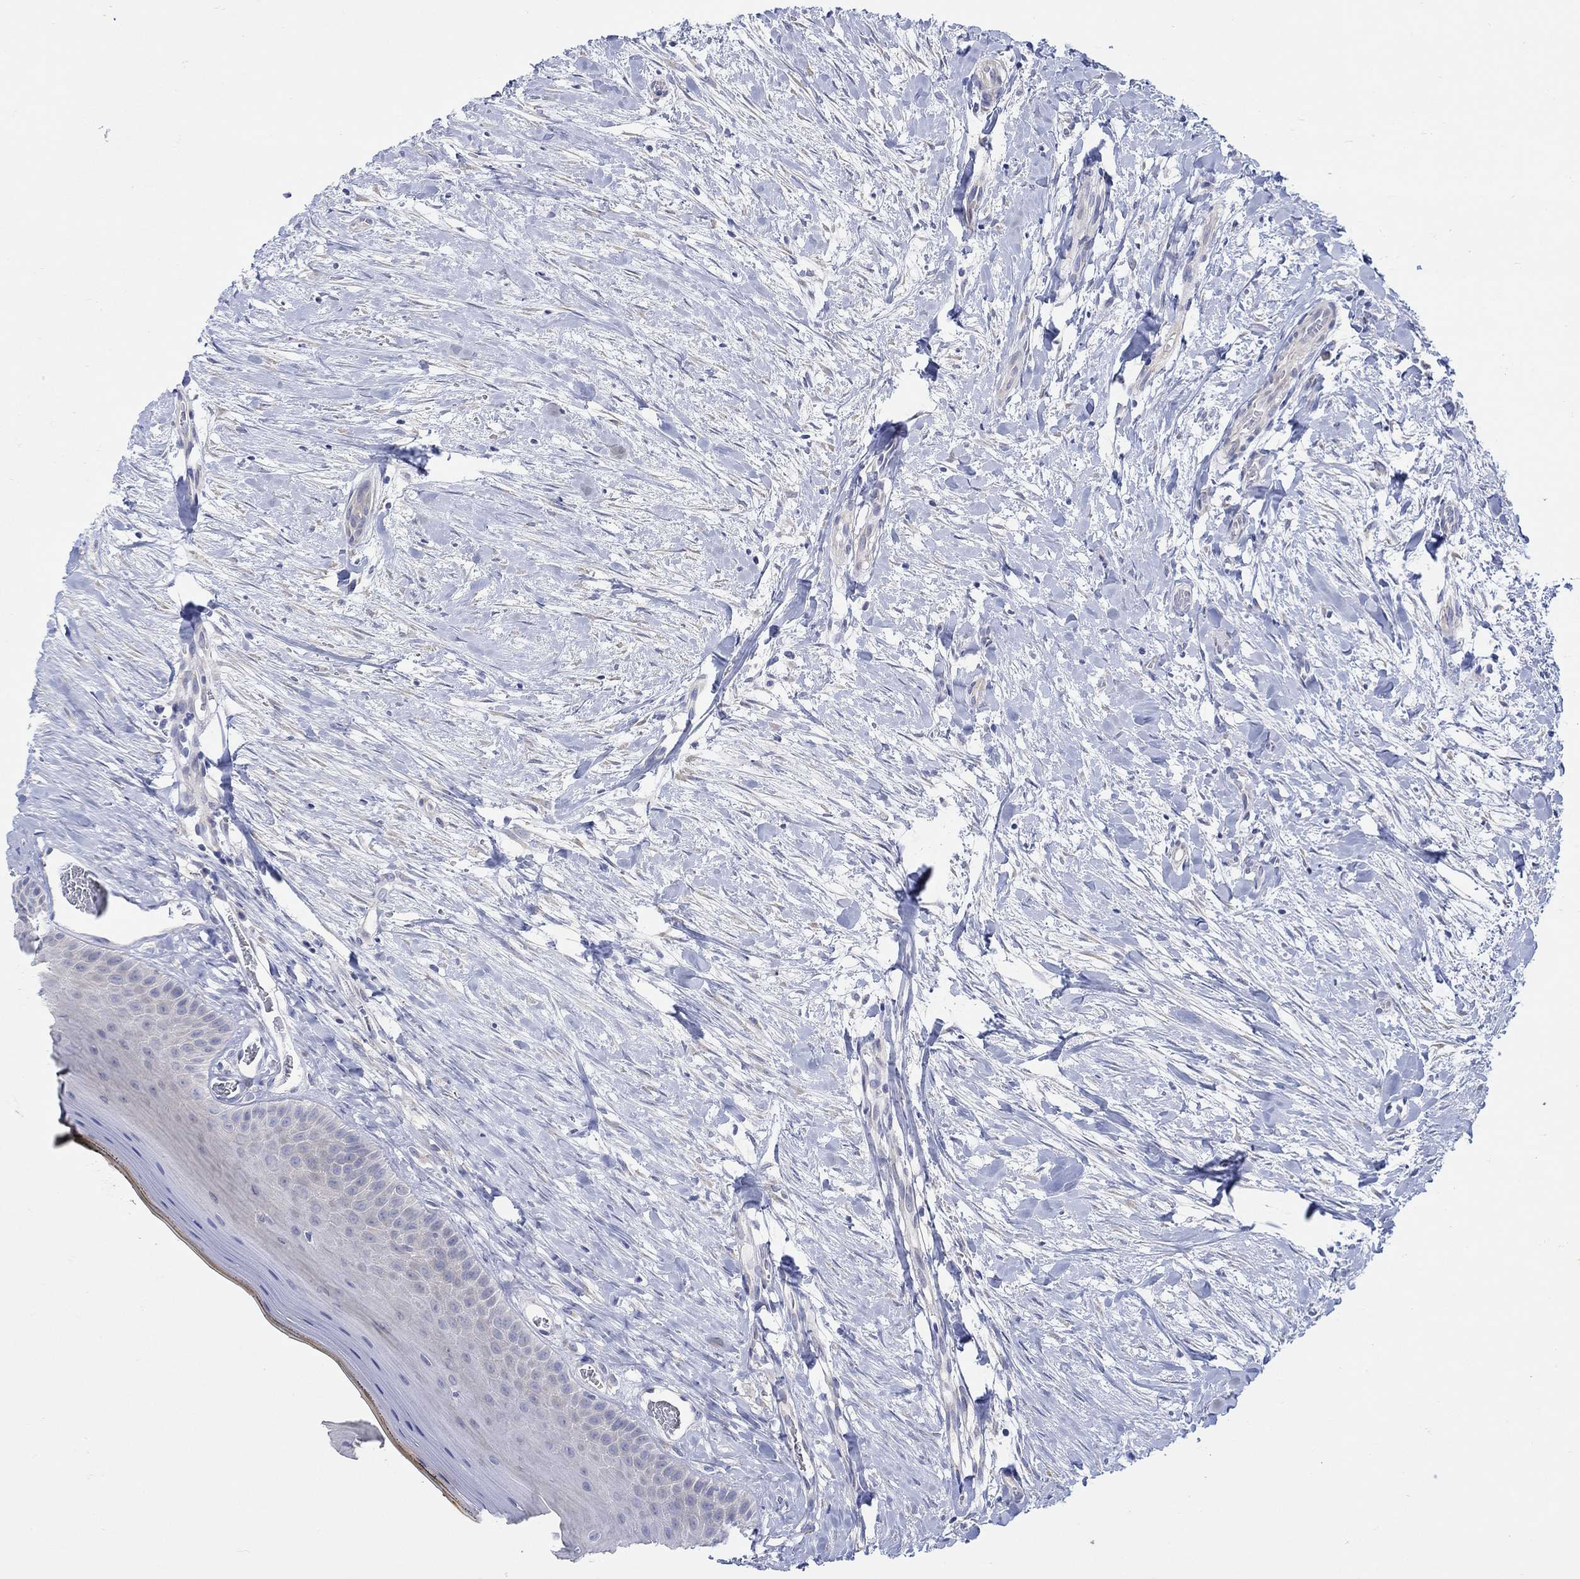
{"staining": {"intensity": "negative", "quantity": "none", "location": "none"}, "tissue": "oral mucosa", "cell_type": "Squamous epithelial cells", "image_type": "normal", "snomed": [{"axis": "morphology", "description": "Normal tissue, NOS"}, {"axis": "topography", "description": "Oral tissue"}], "caption": "This is a photomicrograph of immunohistochemistry staining of normal oral mucosa, which shows no expression in squamous epithelial cells. (DAB immunohistochemistry visualized using brightfield microscopy, high magnification).", "gene": "KRT222", "patient": {"sex": "female", "age": 43}}